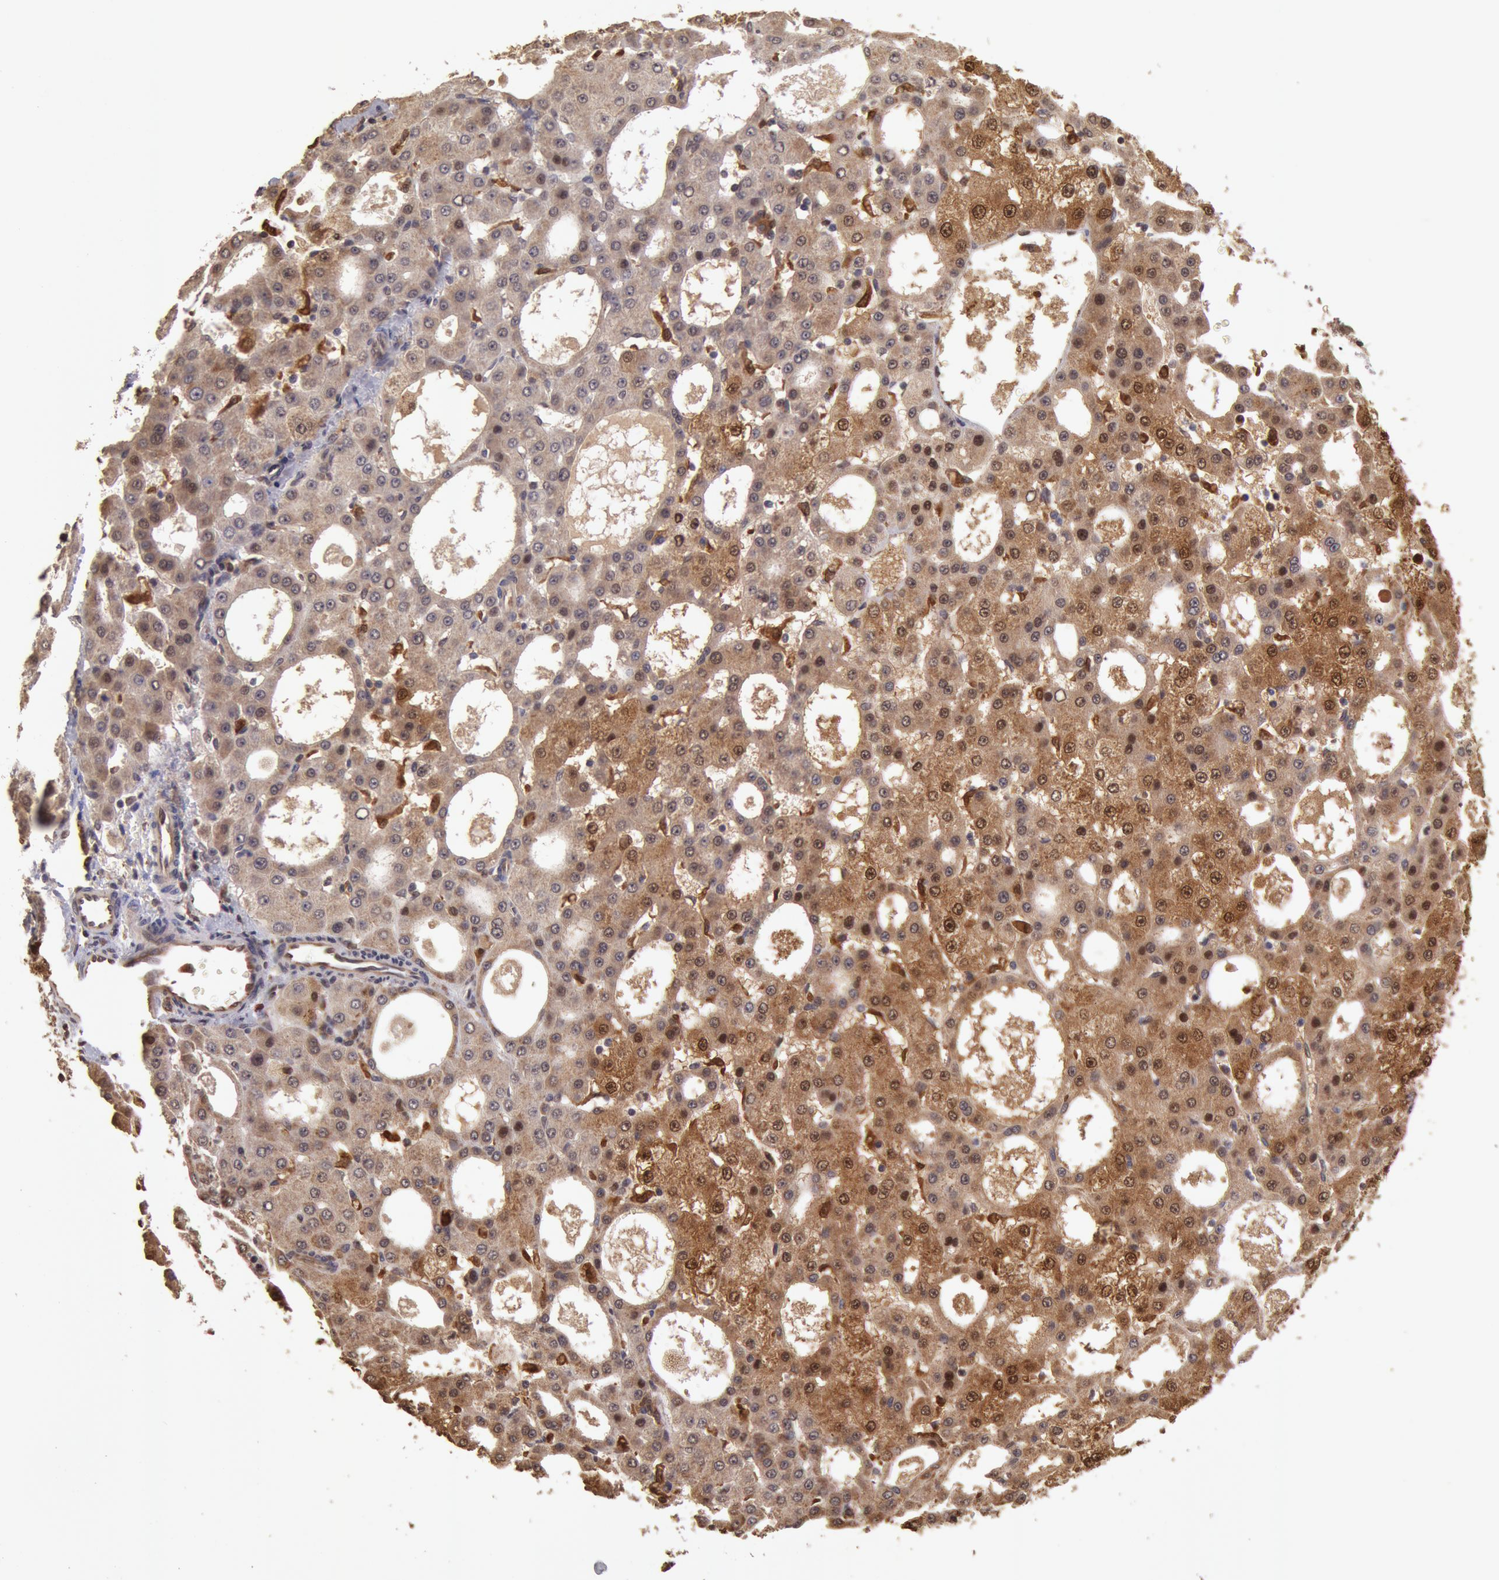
{"staining": {"intensity": "moderate", "quantity": ">75%", "location": "cytoplasmic/membranous,nuclear"}, "tissue": "liver cancer", "cell_type": "Tumor cells", "image_type": "cancer", "snomed": [{"axis": "morphology", "description": "Carcinoma, Hepatocellular, NOS"}, {"axis": "topography", "description": "Liver"}], "caption": "Immunohistochemical staining of human liver cancer shows moderate cytoplasmic/membranous and nuclear protein expression in about >75% of tumor cells.", "gene": "COMT", "patient": {"sex": "male", "age": 47}}